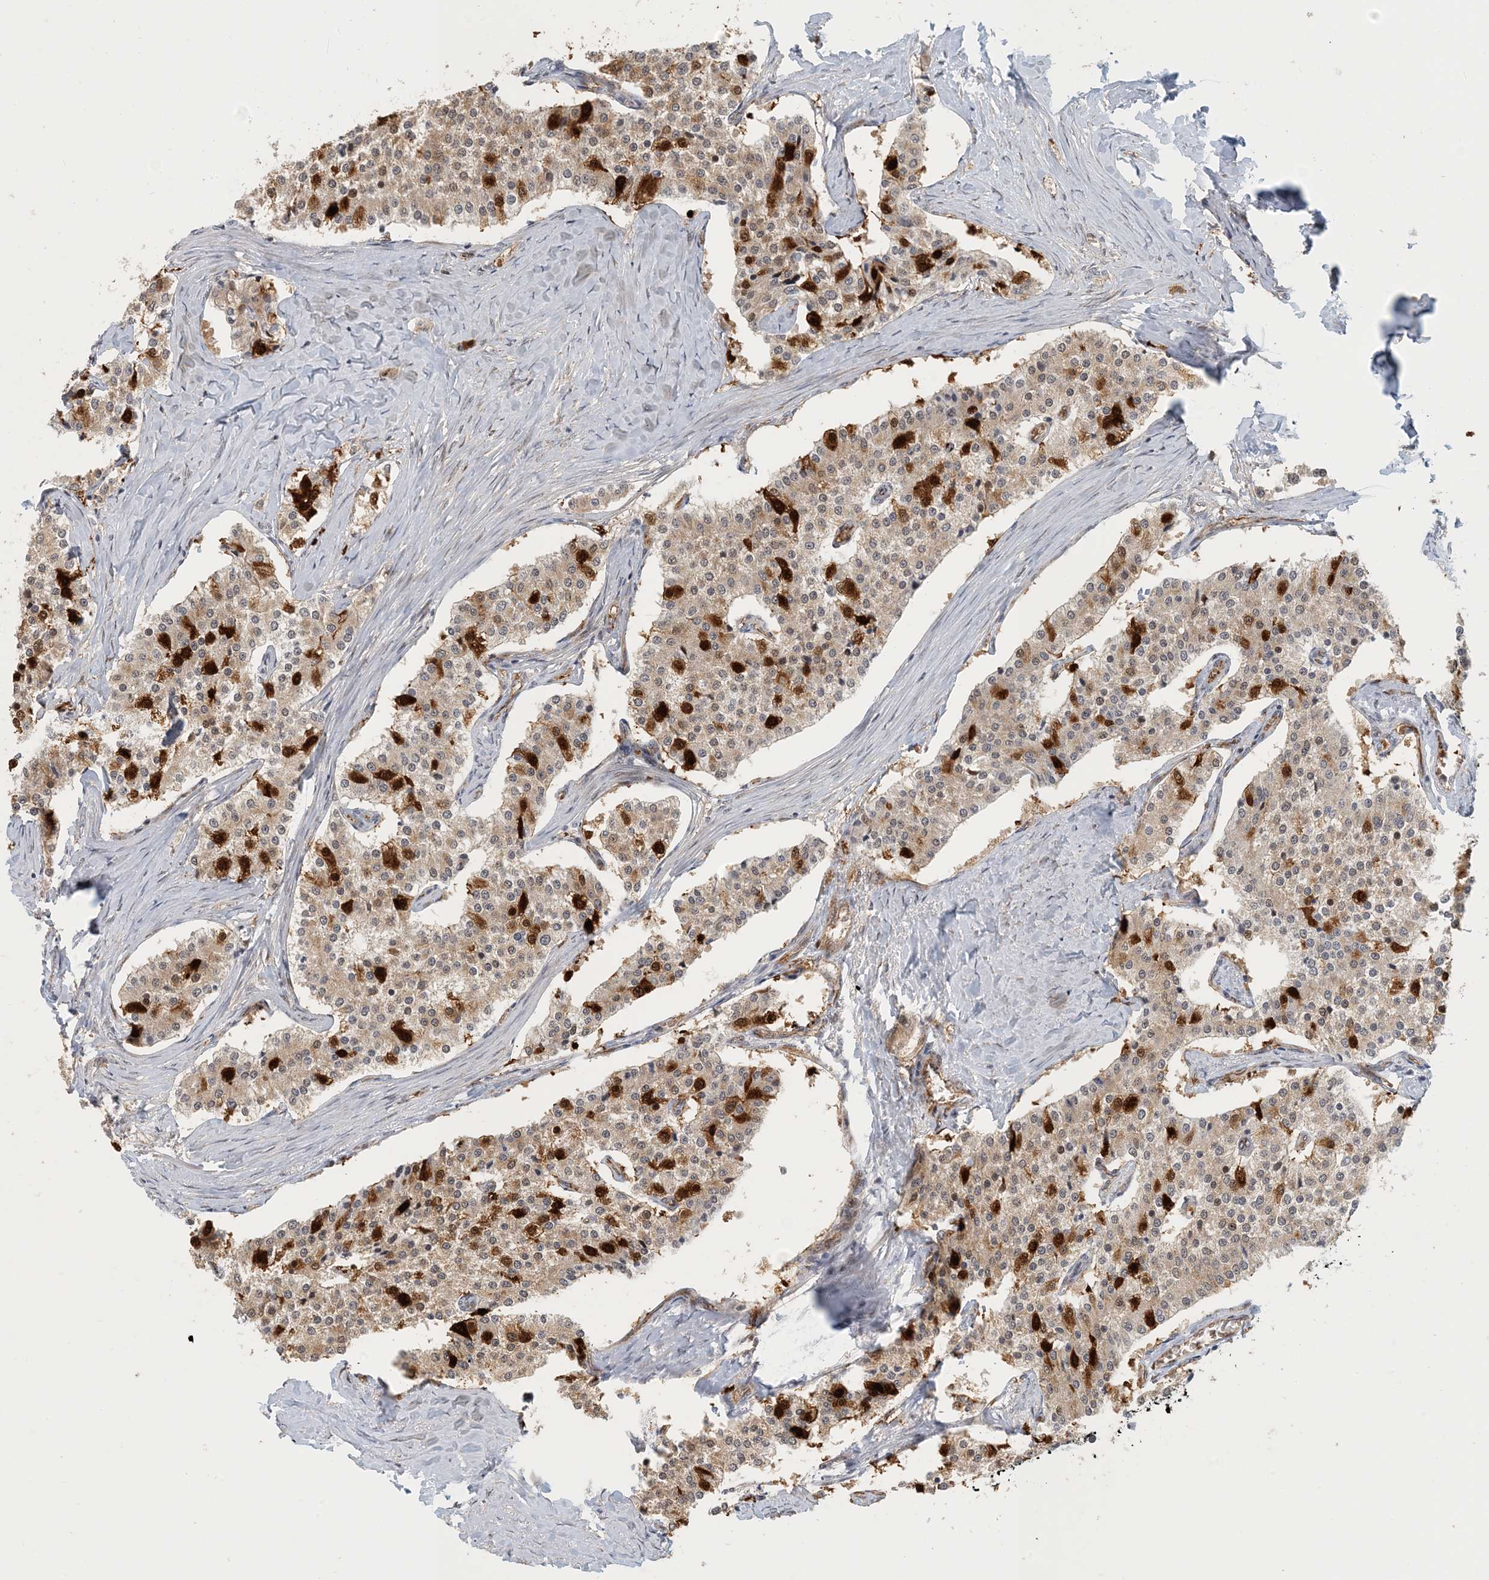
{"staining": {"intensity": "strong", "quantity": "25%-75%", "location": "cytoplasmic/membranous,nuclear"}, "tissue": "carcinoid", "cell_type": "Tumor cells", "image_type": "cancer", "snomed": [{"axis": "morphology", "description": "Carcinoid, malignant, NOS"}, {"axis": "topography", "description": "Colon"}], "caption": "This is a photomicrograph of immunohistochemistry (IHC) staining of carcinoid (malignant), which shows strong expression in the cytoplasmic/membranous and nuclear of tumor cells.", "gene": "MAPKBP1", "patient": {"sex": "female", "age": 52}}